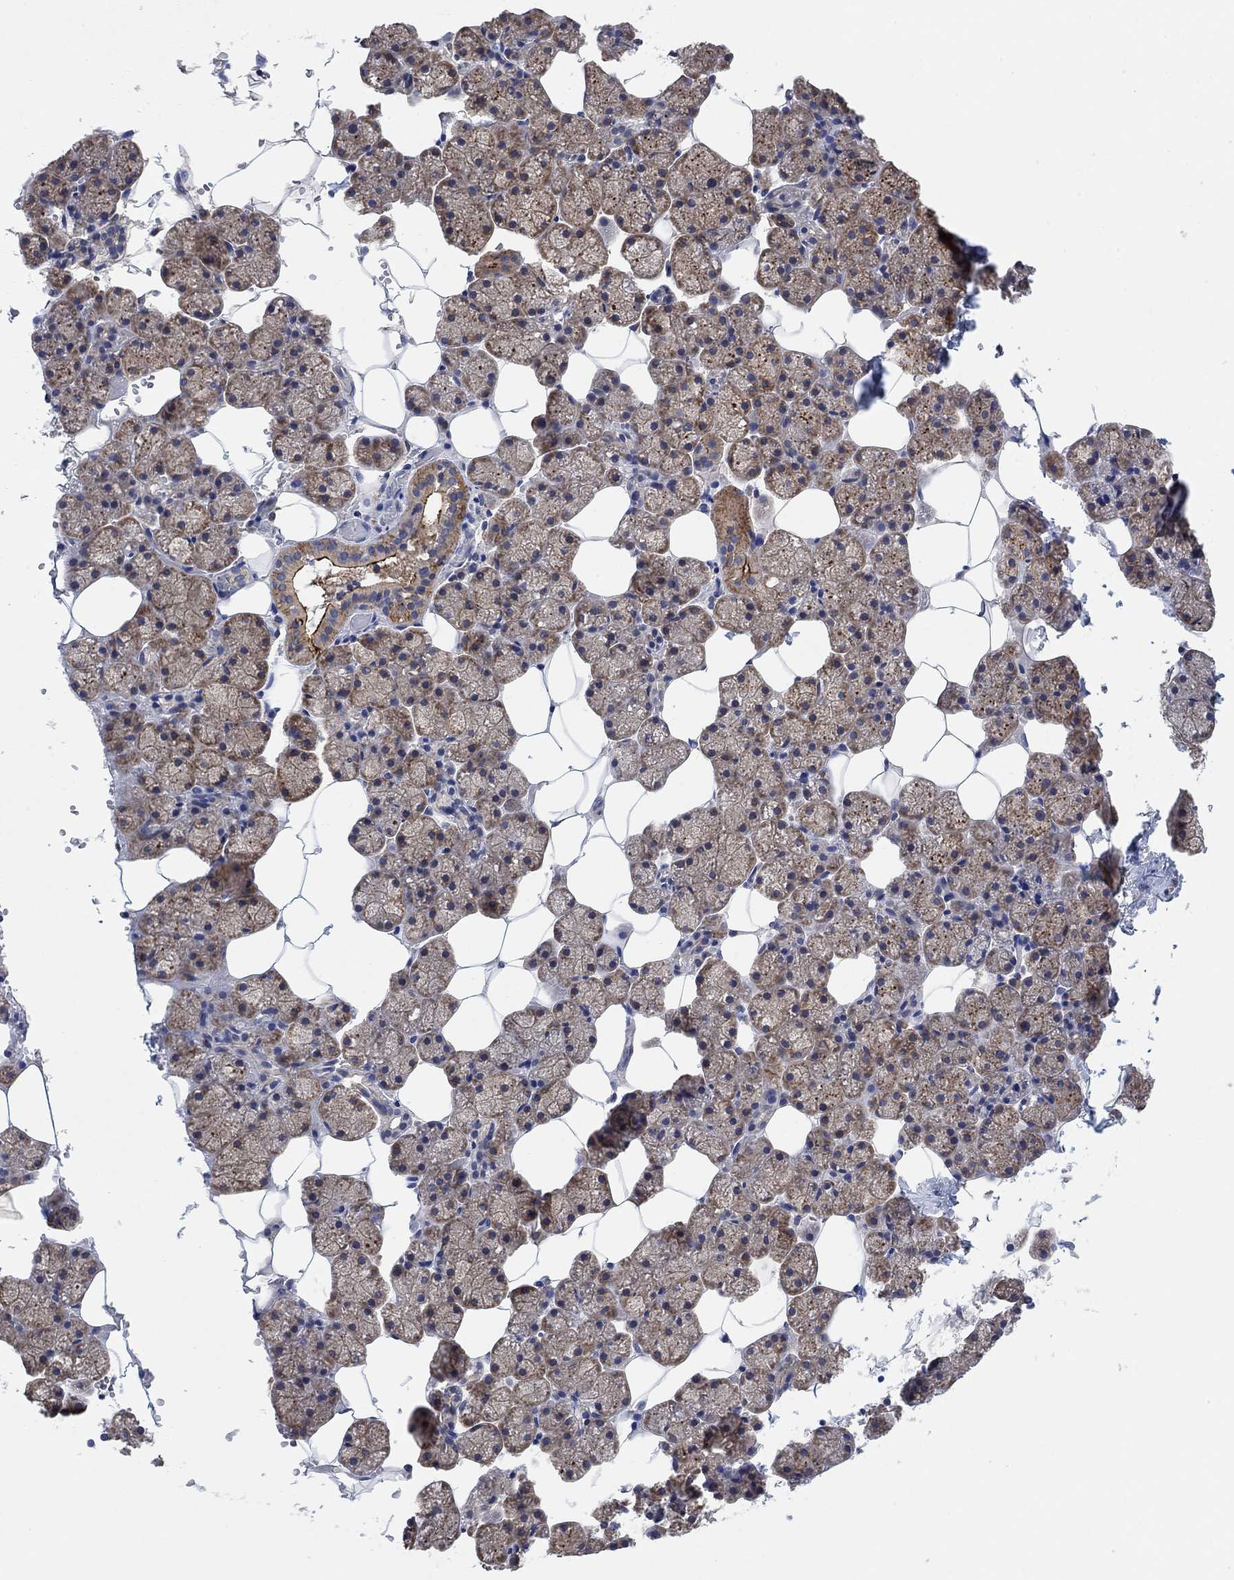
{"staining": {"intensity": "strong", "quantity": "<25%", "location": "cytoplasmic/membranous"}, "tissue": "salivary gland", "cell_type": "Glandular cells", "image_type": "normal", "snomed": [{"axis": "morphology", "description": "Normal tissue, NOS"}, {"axis": "topography", "description": "Salivary gland"}], "caption": "Immunohistochemical staining of benign salivary gland demonstrates <25% levels of strong cytoplasmic/membranous protein positivity in approximately <25% of glandular cells.", "gene": "SYT16", "patient": {"sex": "male", "age": 38}}